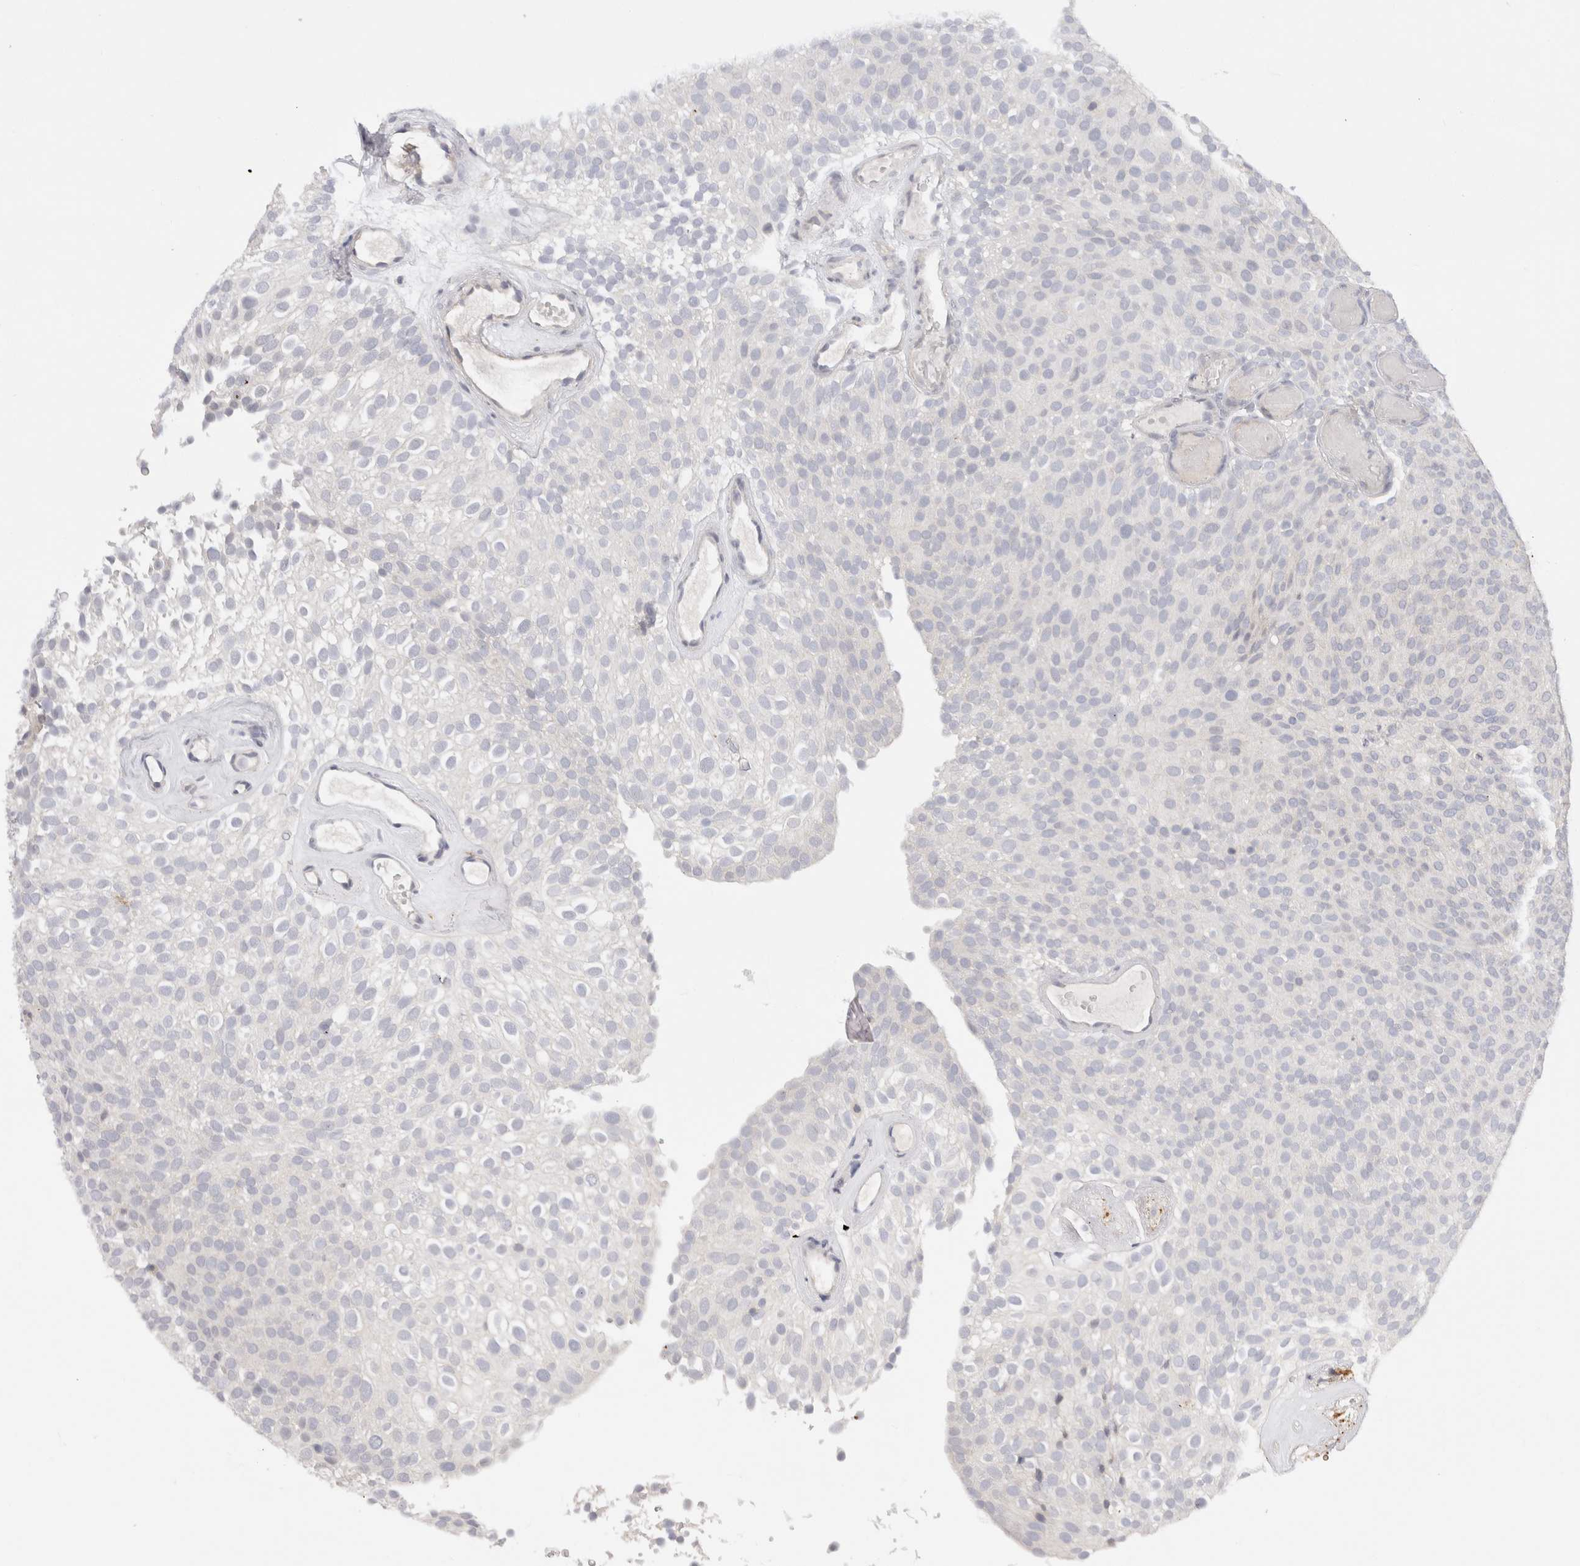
{"staining": {"intensity": "negative", "quantity": "none", "location": "none"}, "tissue": "urothelial cancer", "cell_type": "Tumor cells", "image_type": "cancer", "snomed": [{"axis": "morphology", "description": "Urothelial carcinoma, Low grade"}, {"axis": "topography", "description": "Urinary bladder"}], "caption": "This is a photomicrograph of immunohistochemistry (IHC) staining of urothelial cancer, which shows no positivity in tumor cells. (Immunohistochemistry, brightfield microscopy, high magnification).", "gene": "CHRM4", "patient": {"sex": "male", "age": 78}}